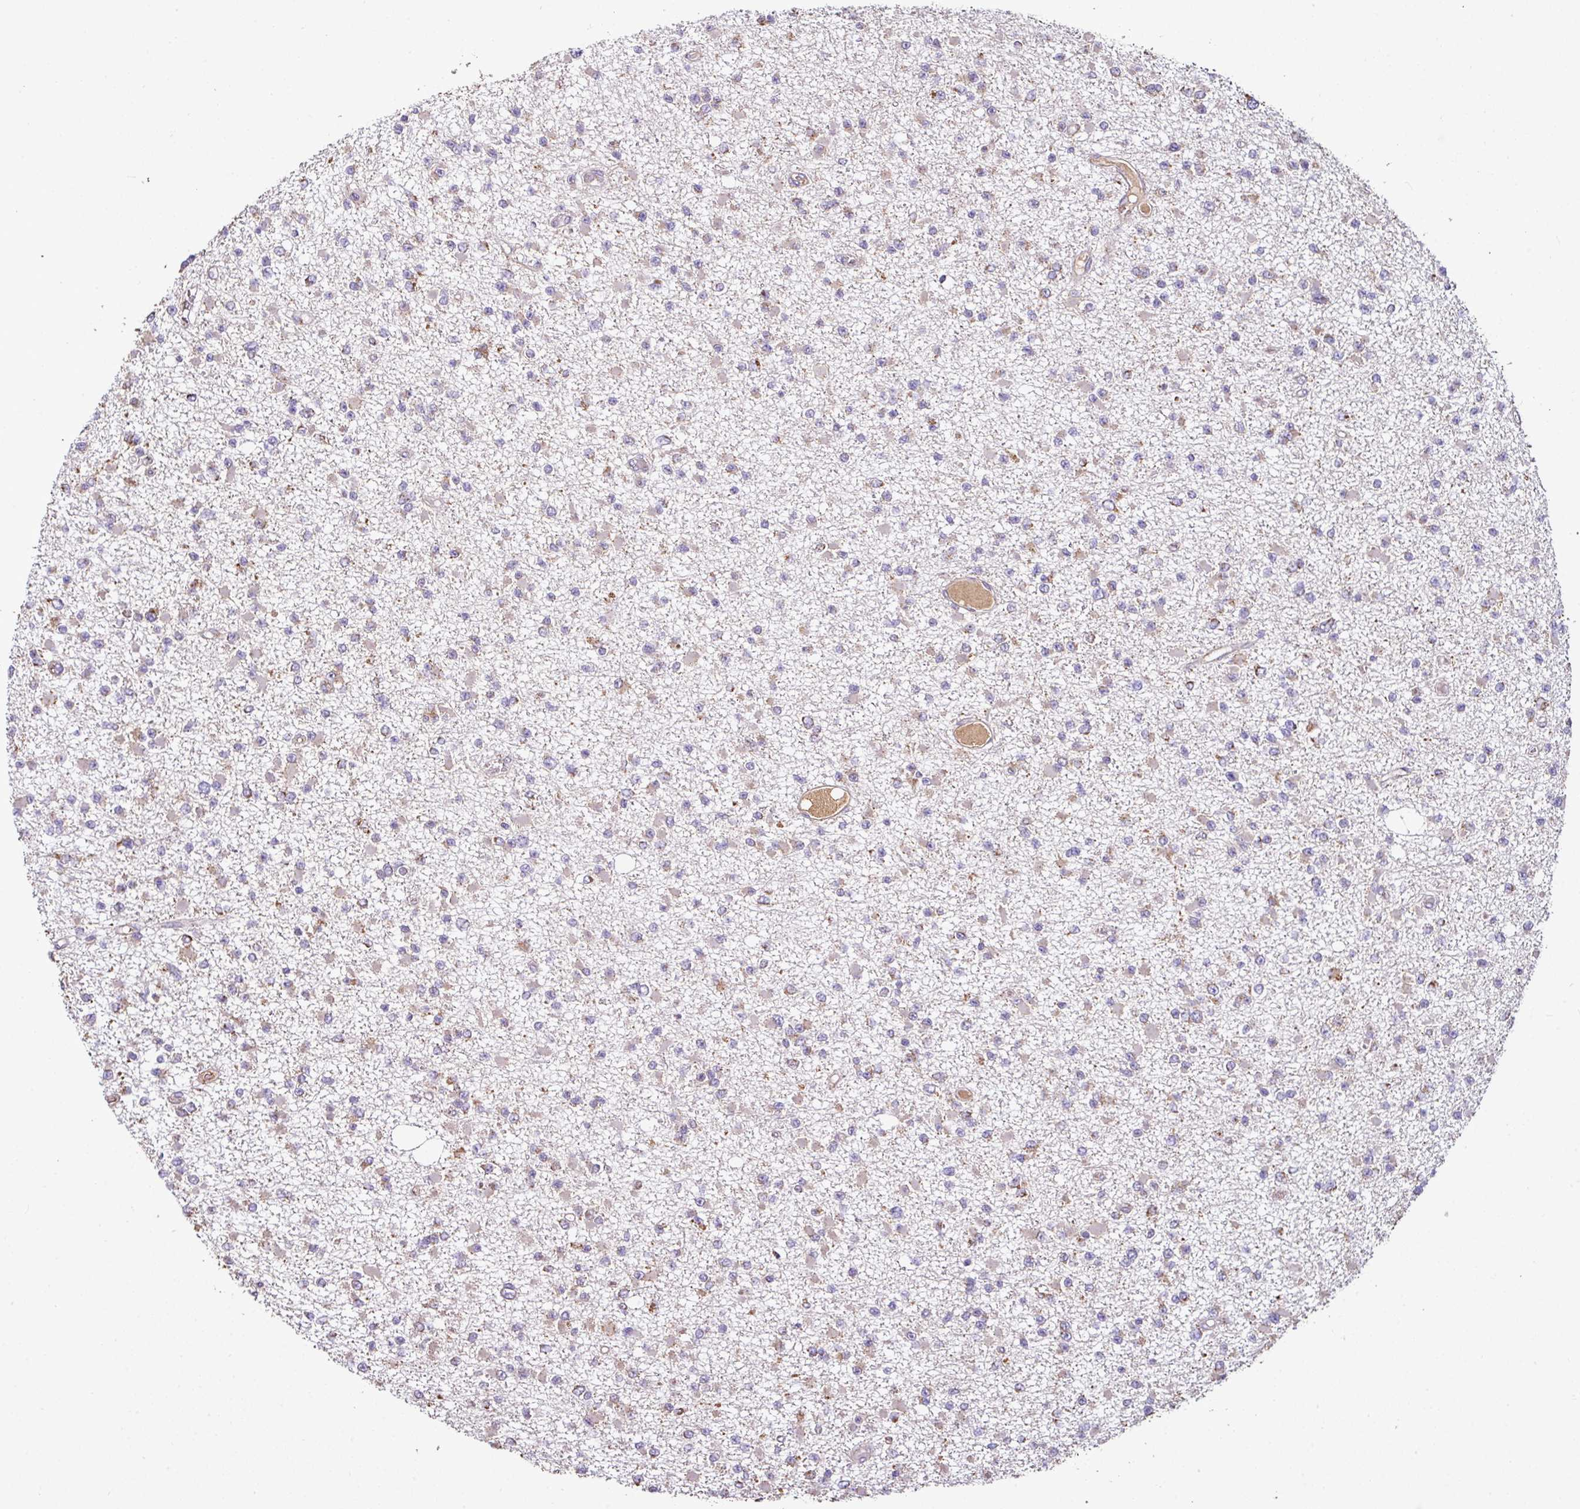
{"staining": {"intensity": "negative", "quantity": "none", "location": "none"}, "tissue": "glioma", "cell_type": "Tumor cells", "image_type": "cancer", "snomed": [{"axis": "morphology", "description": "Glioma, malignant, Low grade"}, {"axis": "topography", "description": "Brain"}], "caption": "An image of malignant glioma (low-grade) stained for a protein demonstrates no brown staining in tumor cells. (Brightfield microscopy of DAB IHC at high magnification).", "gene": "CPD", "patient": {"sex": "female", "age": 22}}